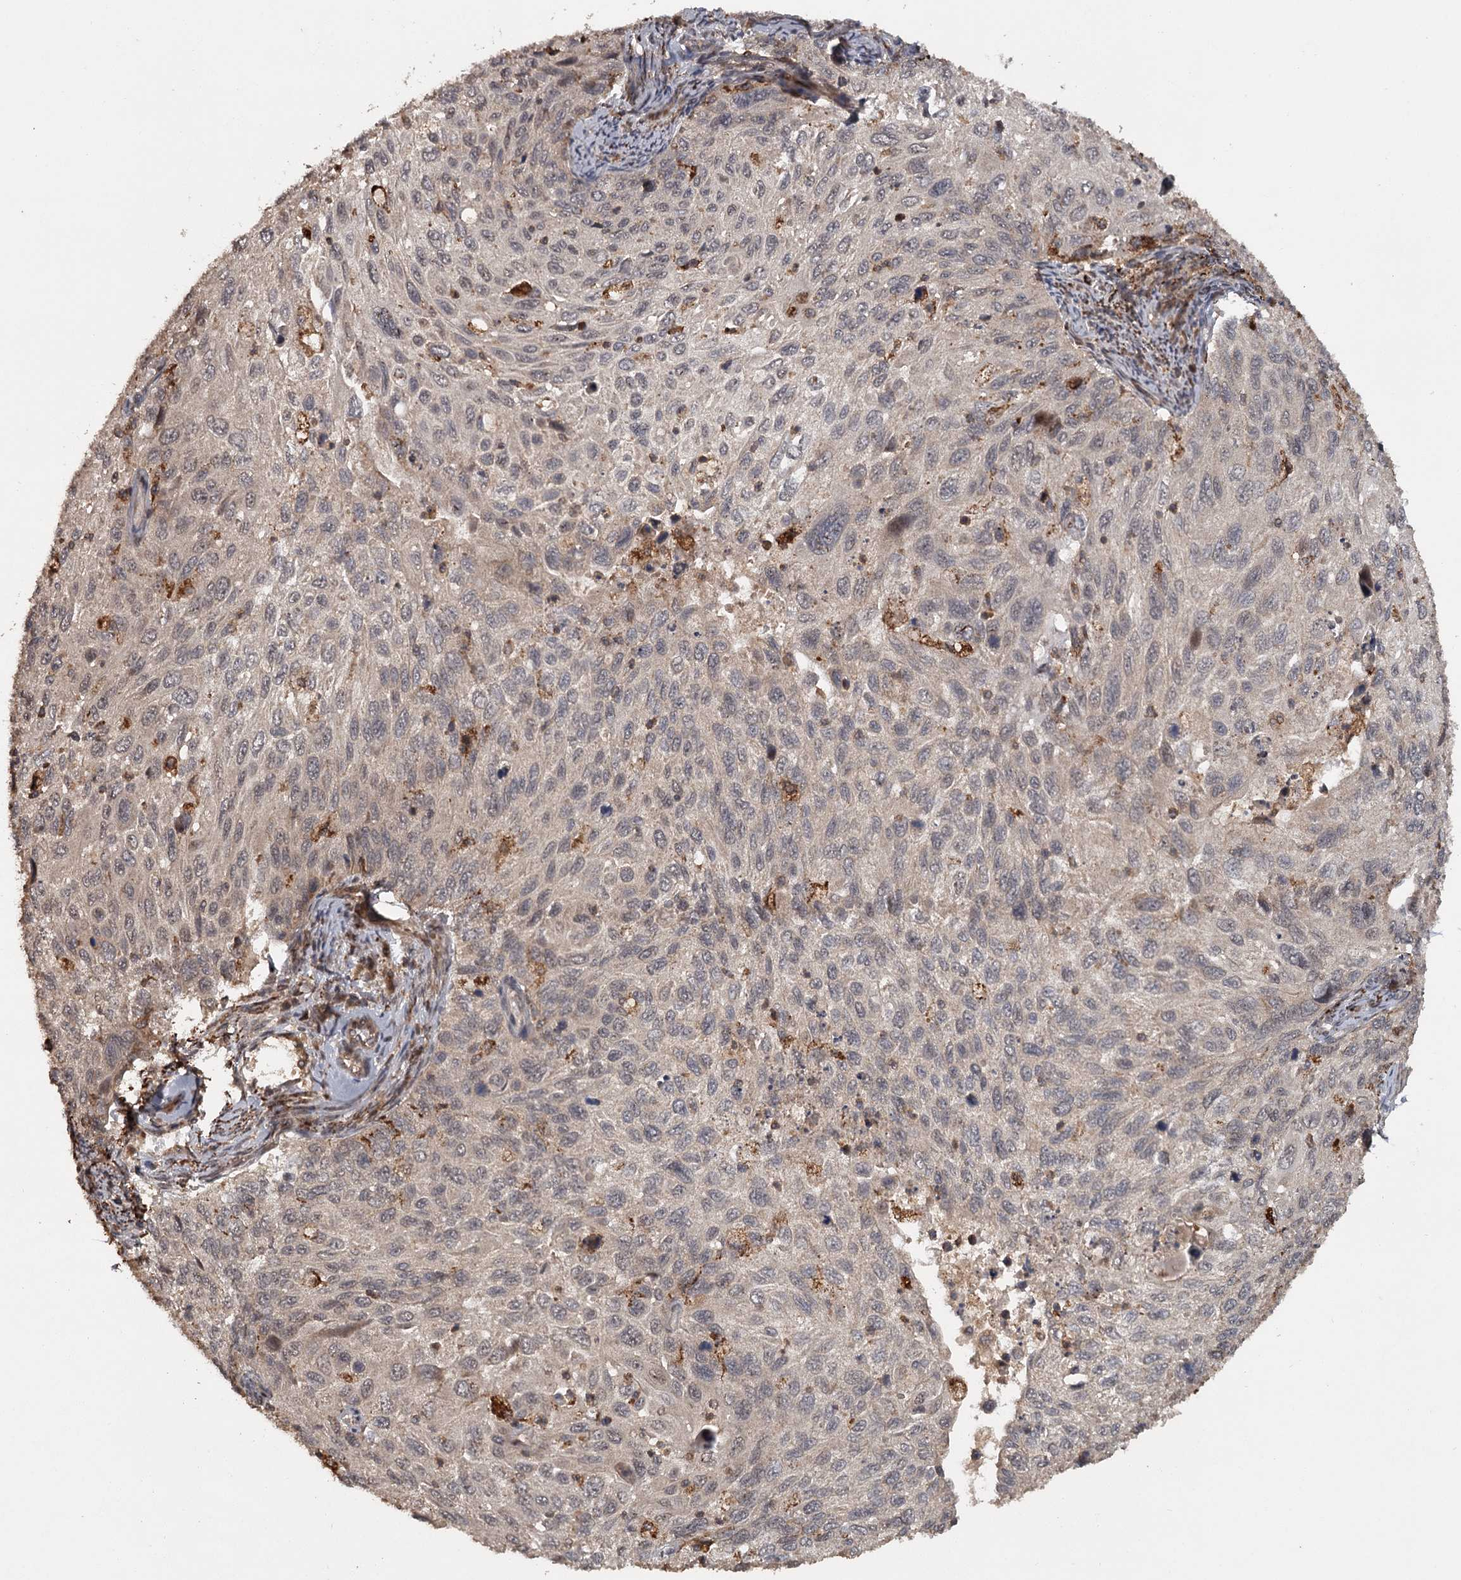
{"staining": {"intensity": "weak", "quantity": "25%-75%", "location": "cytoplasmic/membranous"}, "tissue": "cervical cancer", "cell_type": "Tumor cells", "image_type": "cancer", "snomed": [{"axis": "morphology", "description": "Squamous cell carcinoma, NOS"}, {"axis": "topography", "description": "Cervix"}], "caption": "Cervical squamous cell carcinoma was stained to show a protein in brown. There is low levels of weak cytoplasmic/membranous positivity in about 25%-75% of tumor cells. The protein is stained brown, and the nuclei are stained in blue (DAB IHC with brightfield microscopy, high magnification).", "gene": "FAXC", "patient": {"sex": "female", "age": 70}}